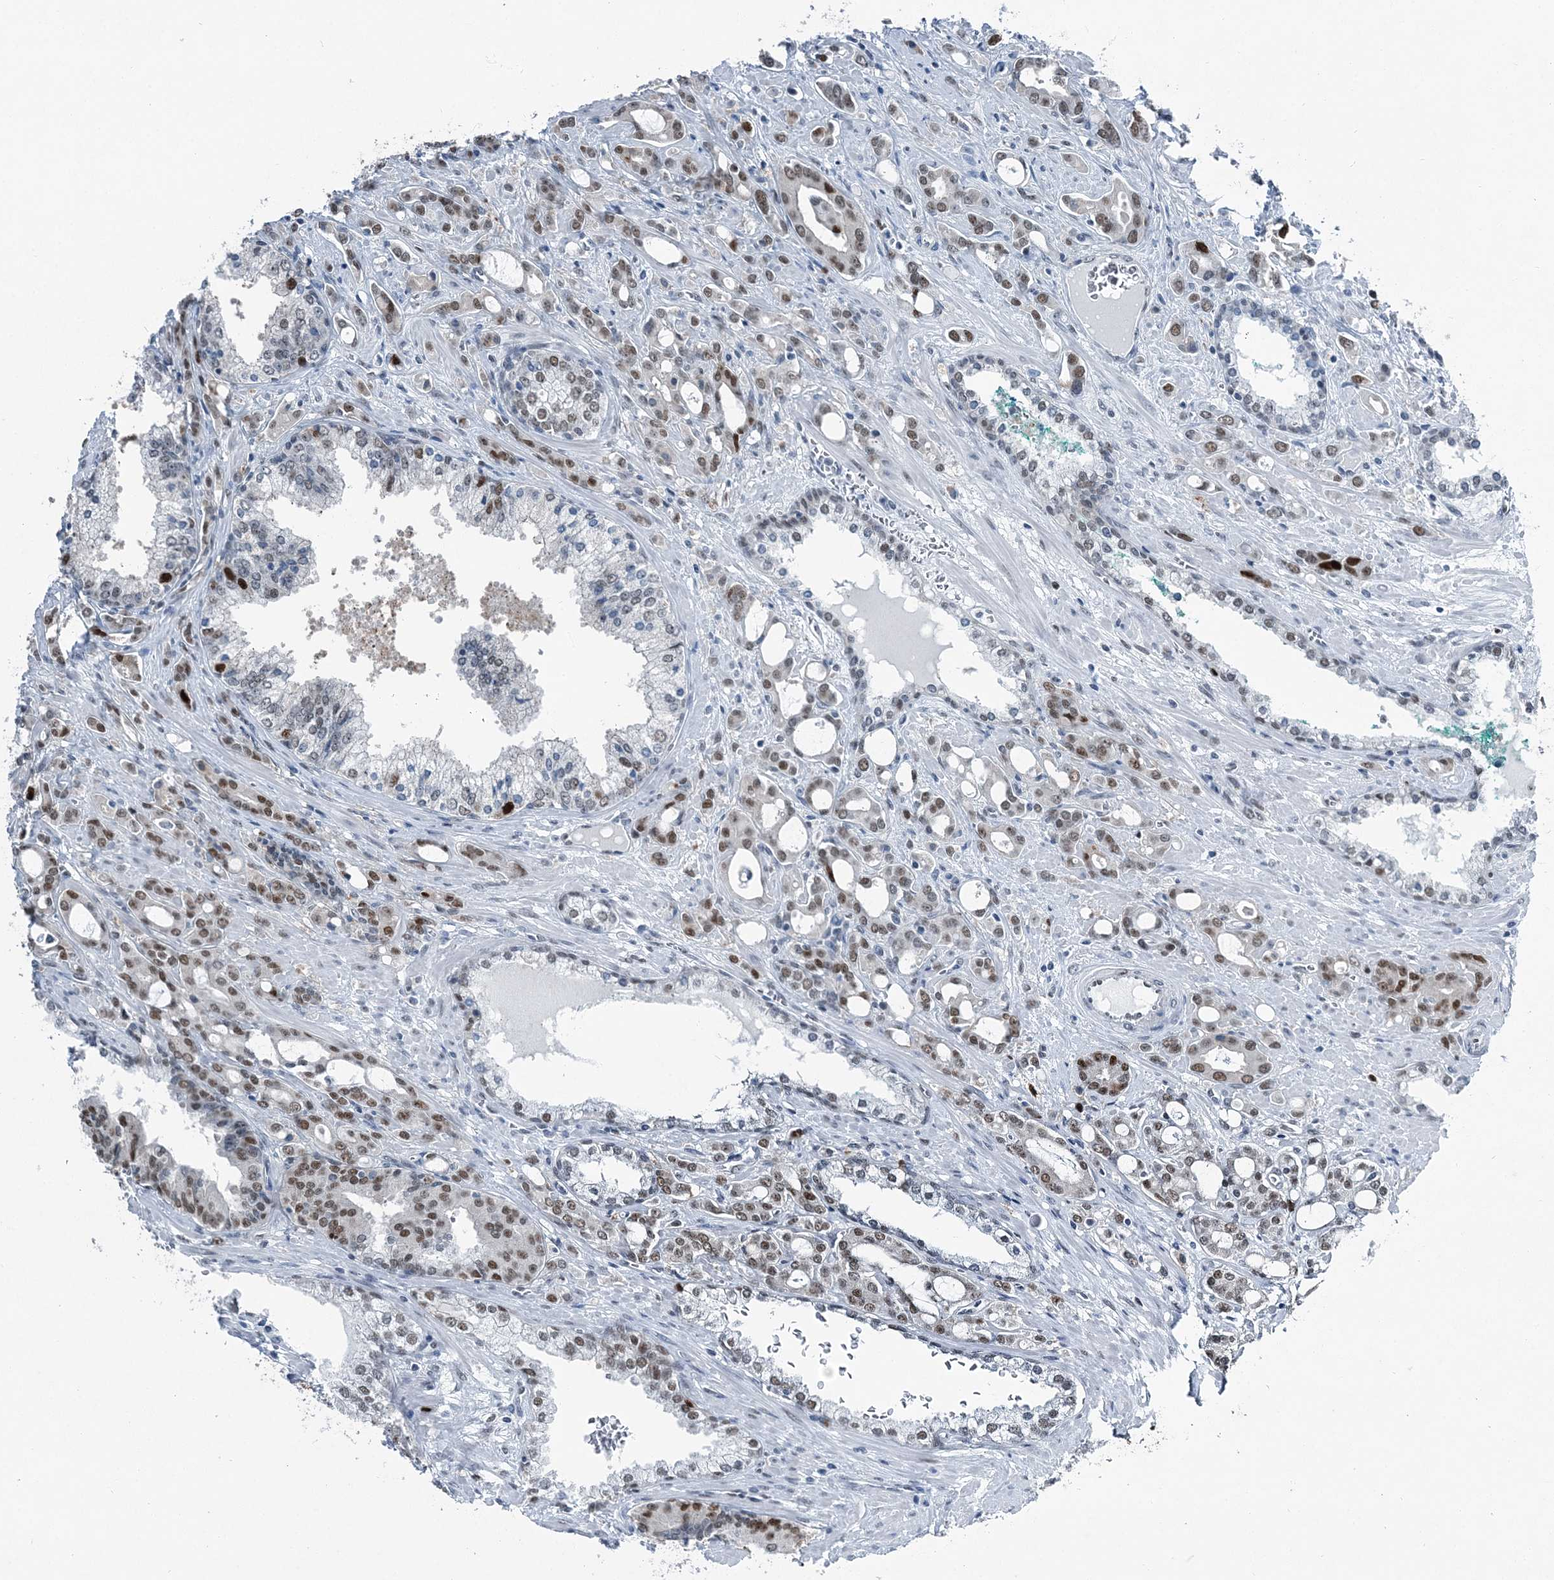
{"staining": {"intensity": "moderate", "quantity": "25%-75%", "location": "nuclear"}, "tissue": "prostate cancer", "cell_type": "Tumor cells", "image_type": "cancer", "snomed": [{"axis": "morphology", "description": "Adenocarcinoma, High grade"}, {"axis": "topography", "description": "Prostate"}], "caption": "IHC of high-grade adenocarcinoma (prostate) exhibits medium levels of moderate nuclear positivity in about 25%-75% of tumor cells.", "gene": "HAT1", "patient": {"sex": "male", "age": 72}}